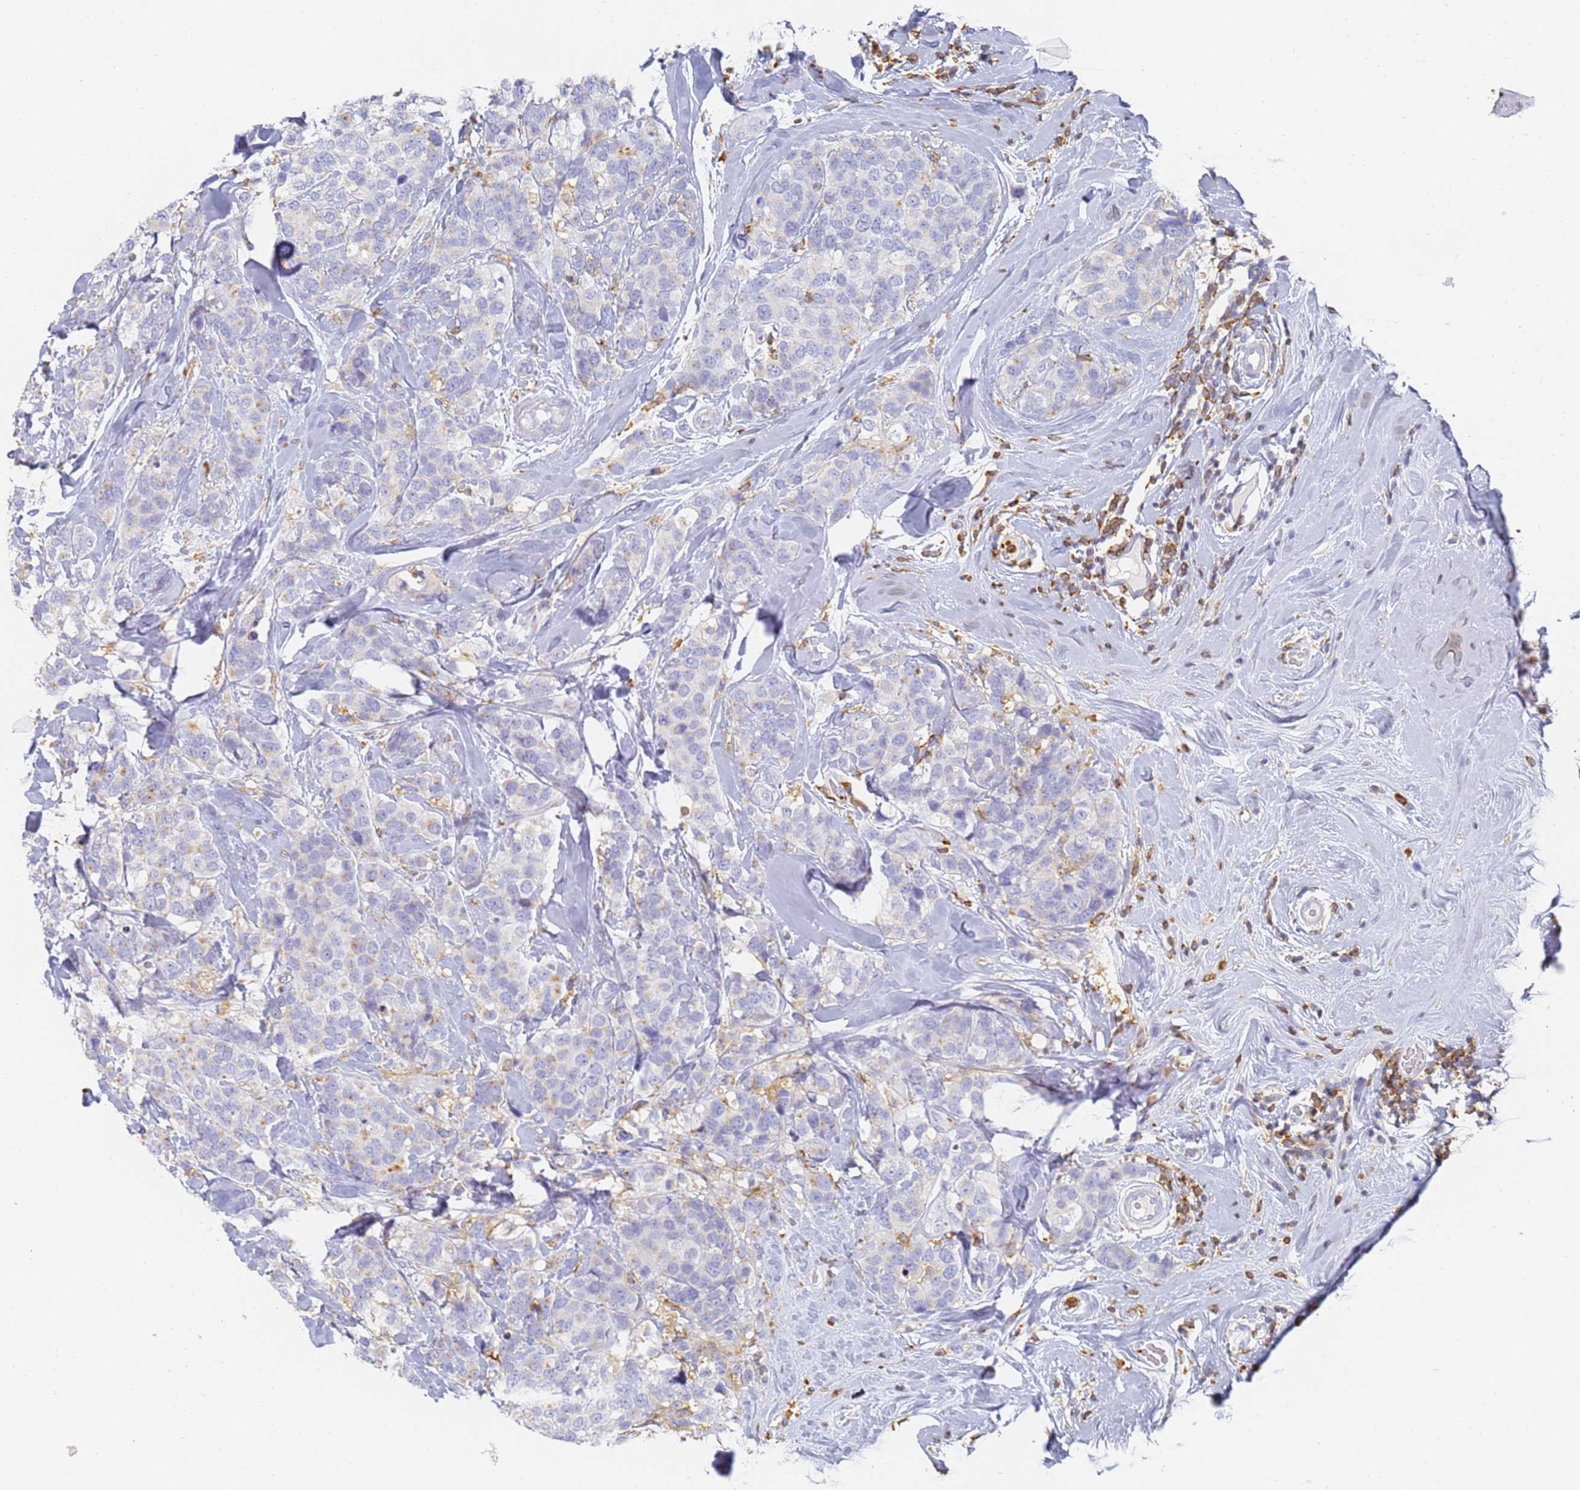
{"staining": {"intensity": "moderate", "quantity": "<25%", "location": "cytoplasmic/membranous"}, "tissue": "breast cancer", "cell_type": "Tumor cells", "image_type": "cancer", "snomed": [{"axis": "morphology", "description": "Lobular carcinoma"}, {"axis": "topography", "description": "Breast"}], "caption": "Brown immunohistochemical staining in breast lobular carcinoma shows moderate cytoplasmic/membranous positivity in about <25% of tumor cells.", "gene": "BIN2", "patient": {"sex": "female", "age": 59}}